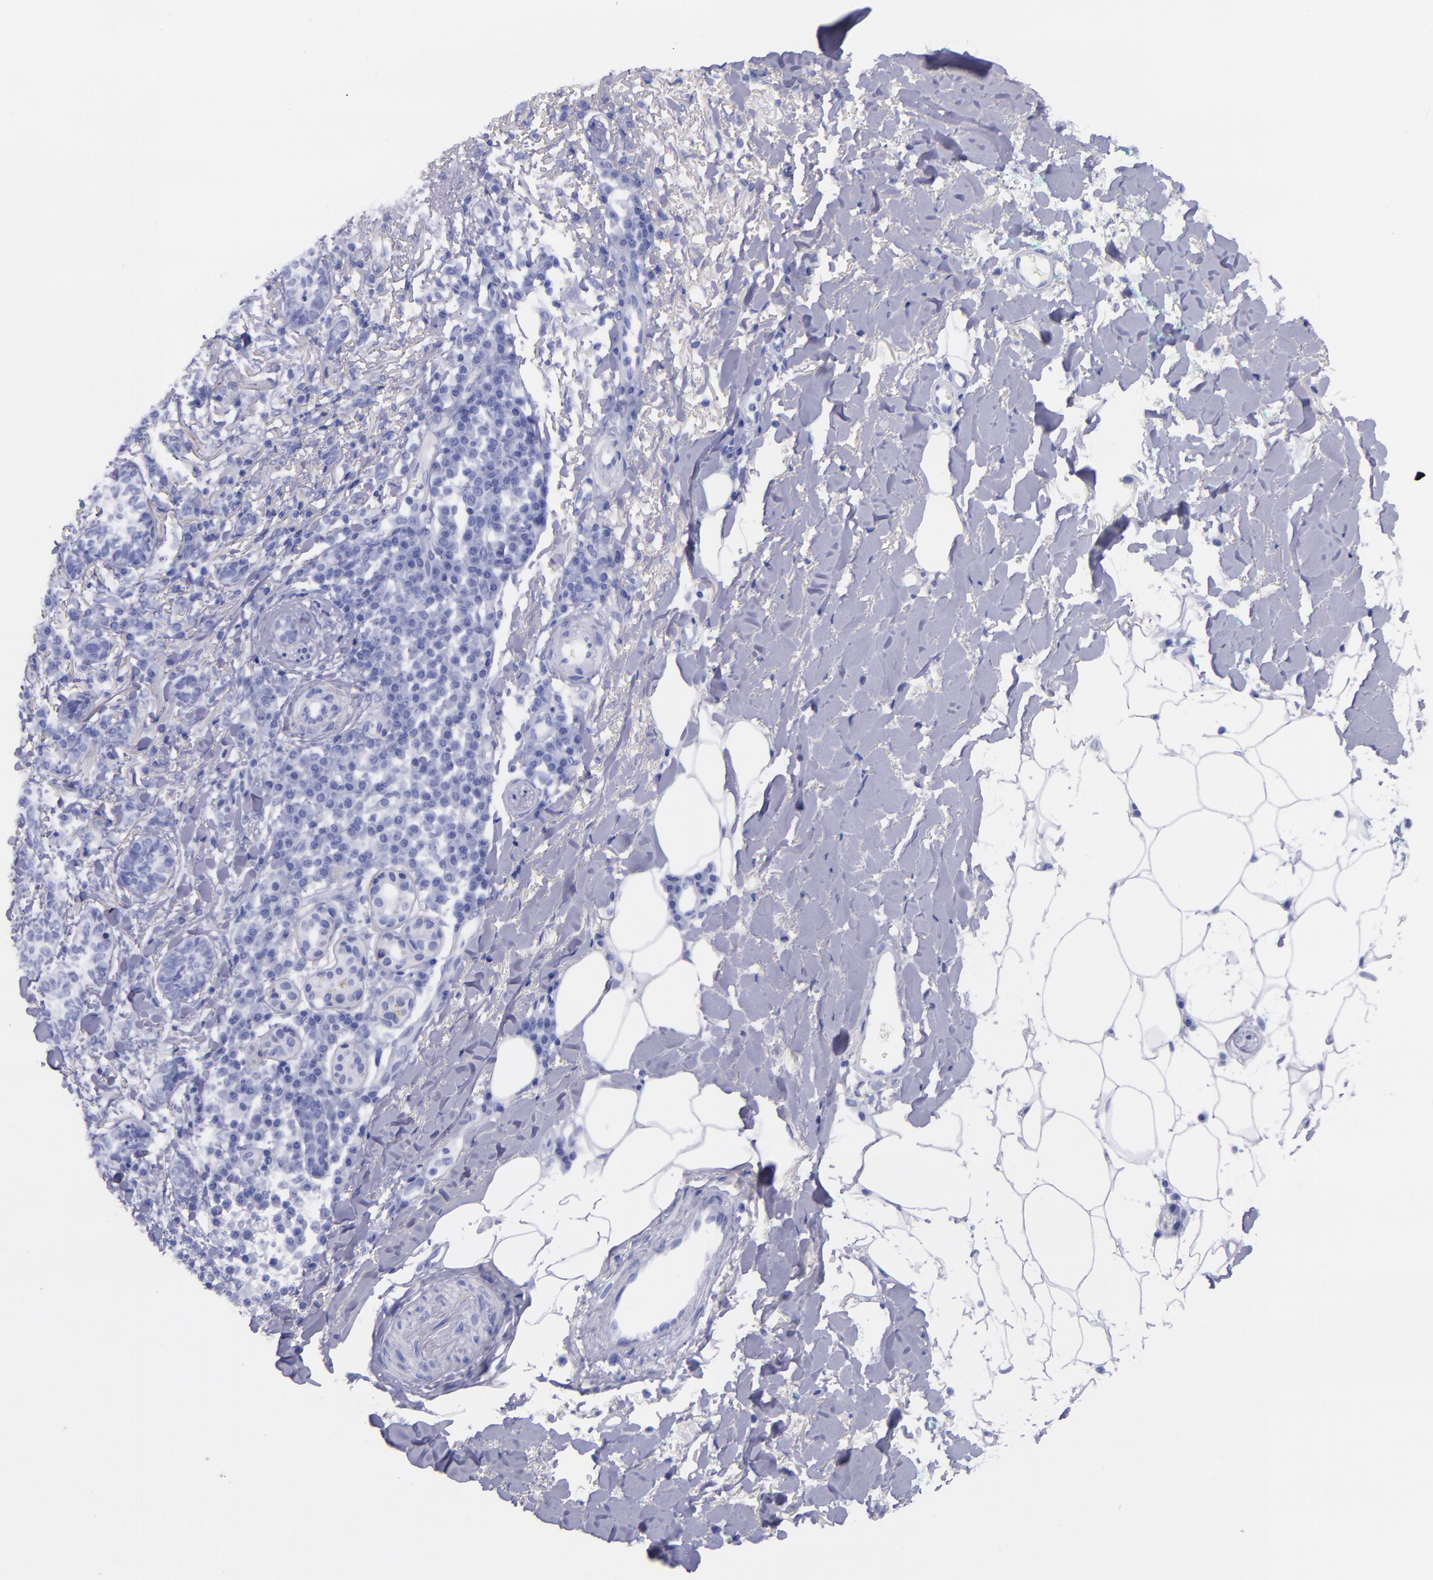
{"staining": {"intensity": "negative", "quantity": "none", "location": "none"}, "tissue": "skin cancer", "cell_type": "Tumor cells", "image_type": "cancer", "snomed": [{"axis": "morphology", "description": "Basal cell carcinoma"}, {"axis": "topography", "description": "Skin"}], "caption": "The image displays no significant positivity in tumor cells of basal cell carcinoma (skin).", "gene": "IVL", "patient": {"sex": "female", "age": 89}}